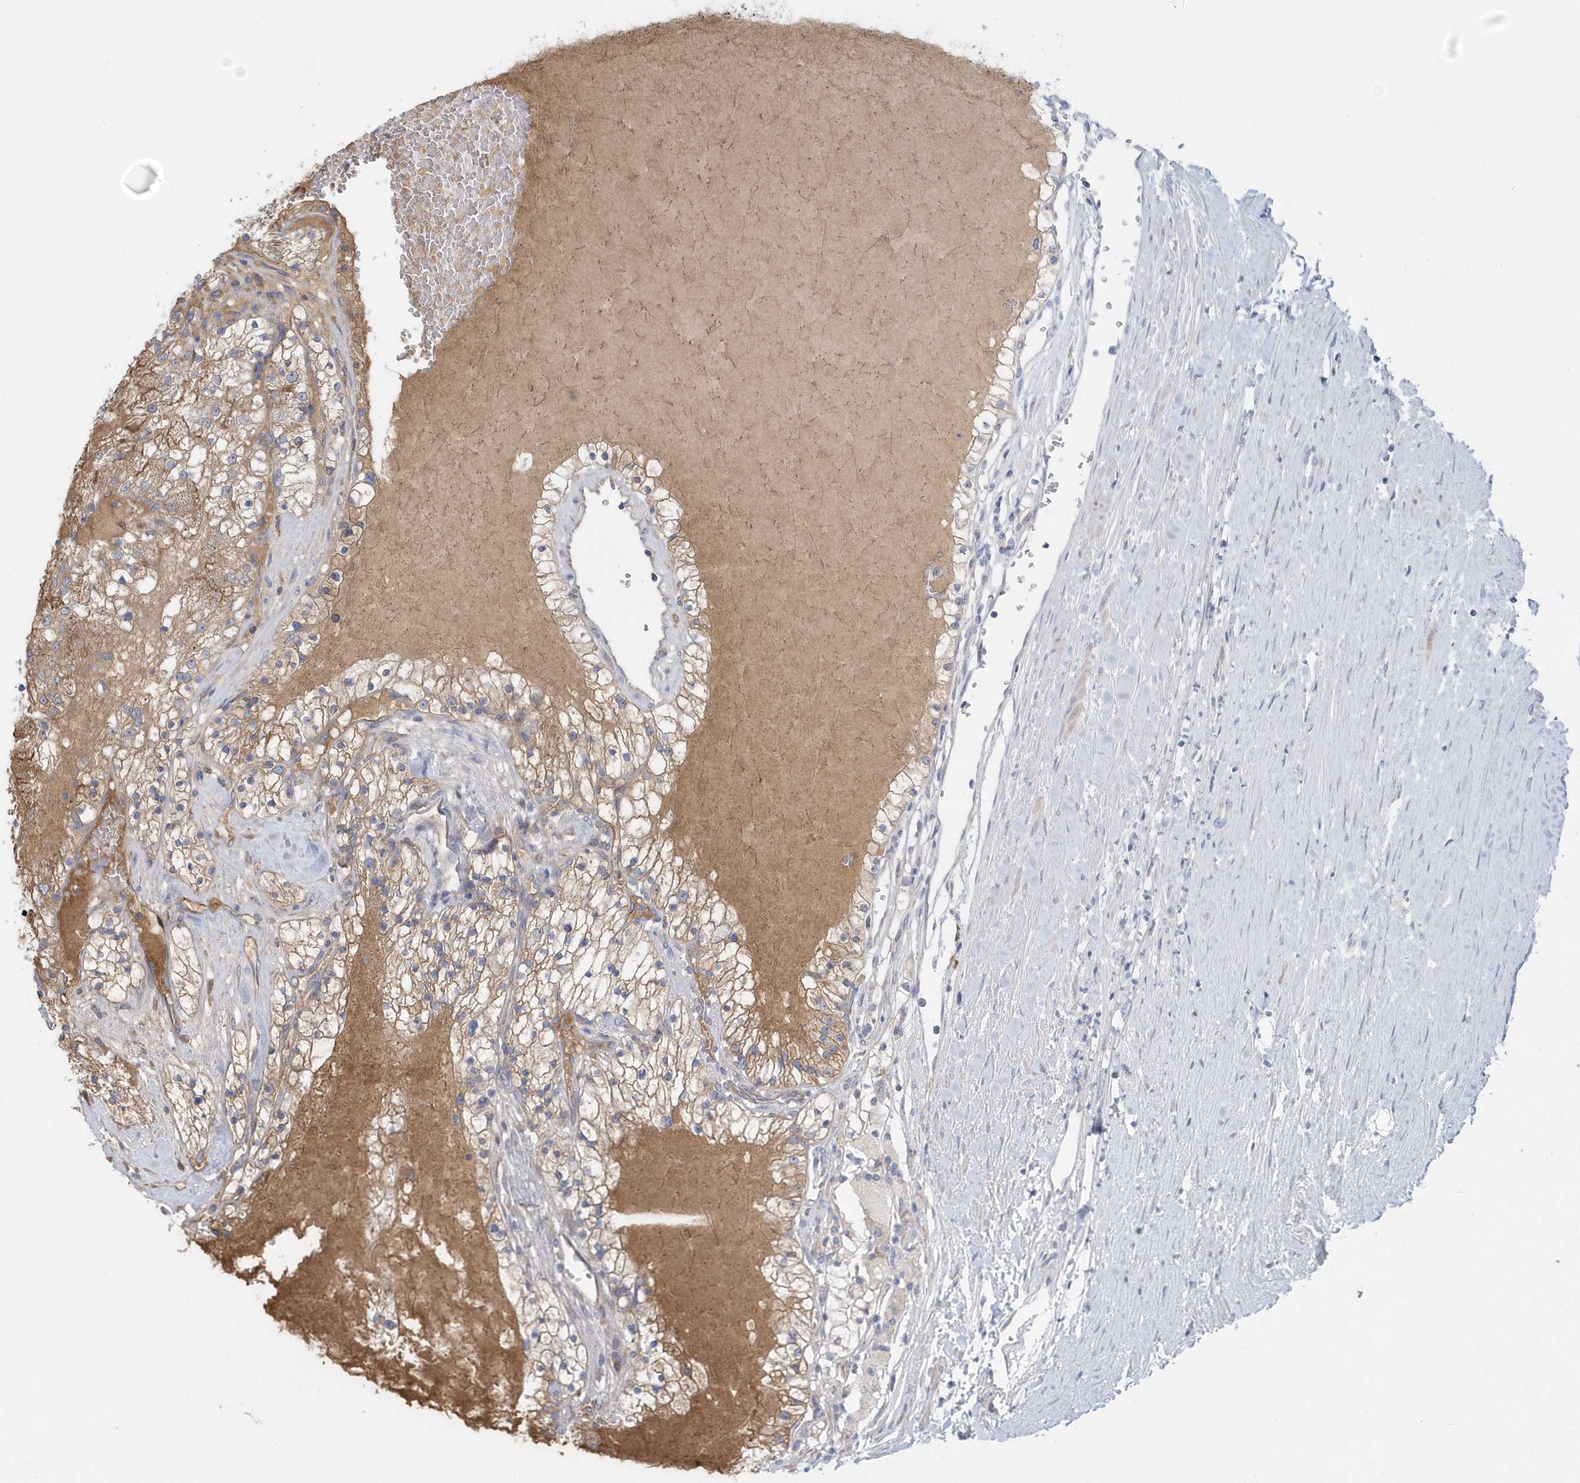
{"staining": {"intensity": "moderate", "quantity": ">75%", "location": "cytoplasmic/membranous"}, "tissue": "renal cancer", "cell_type": "Tumor cells", "image_type": "cancer", "snomed": [{"axis": "morphology", "description": "Normal tissue, NOS"}, {"axis": "morphology", "description": "Adenocarcinoma, NOS"}, {"axis": "topography", "description": "Kidney"}], "caption": "This is an image of immunohistochemistry (IHC) staining of adenocarcinoma (renal), which shows moderate staining in the cytoplasmic/membranous of tumor cells.", "gene": "SPATA18", "patient": {"sex": "male", "age": 68}}